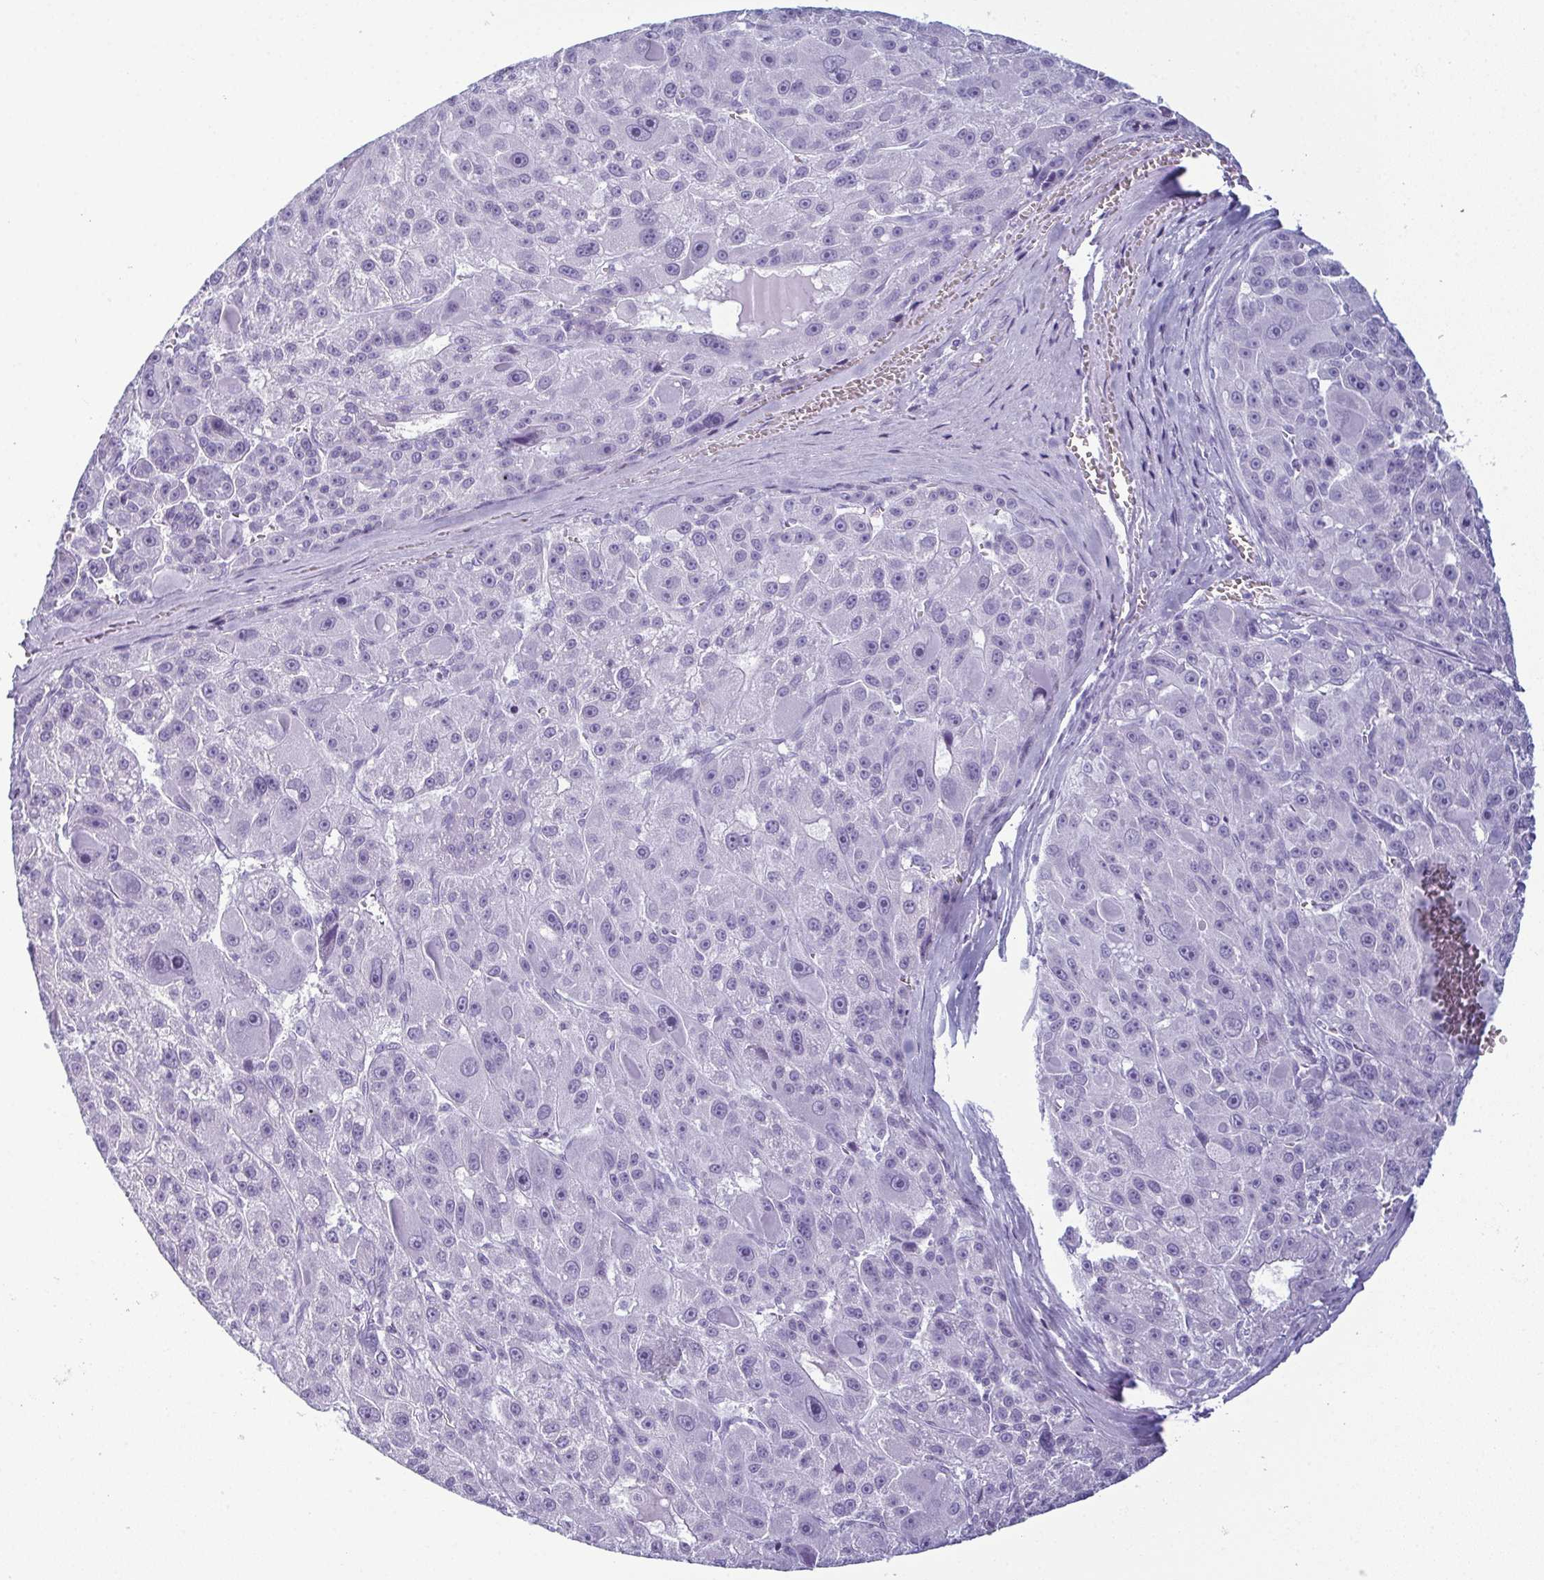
{"staining": {"intensity": "negative", "quantity": "none", "location": "none"}, "tissue": "liver cancer", "cell_type": "Tumor cells", "image_type": "cancer", "snomed": [{"axis": "morphology", "description": "Carcinoma, Hepatocellular, NOS"}, {"axis": "topography", "description": "Liver"}], "caption": "Human liver cancer (hepatocellular carcinoma) stained for a protein using immunohistochemistry (IHC) exhibits no expression in tumor cells.", "gene": "CDA", "patient": {"sex": "male", "age": 76}}